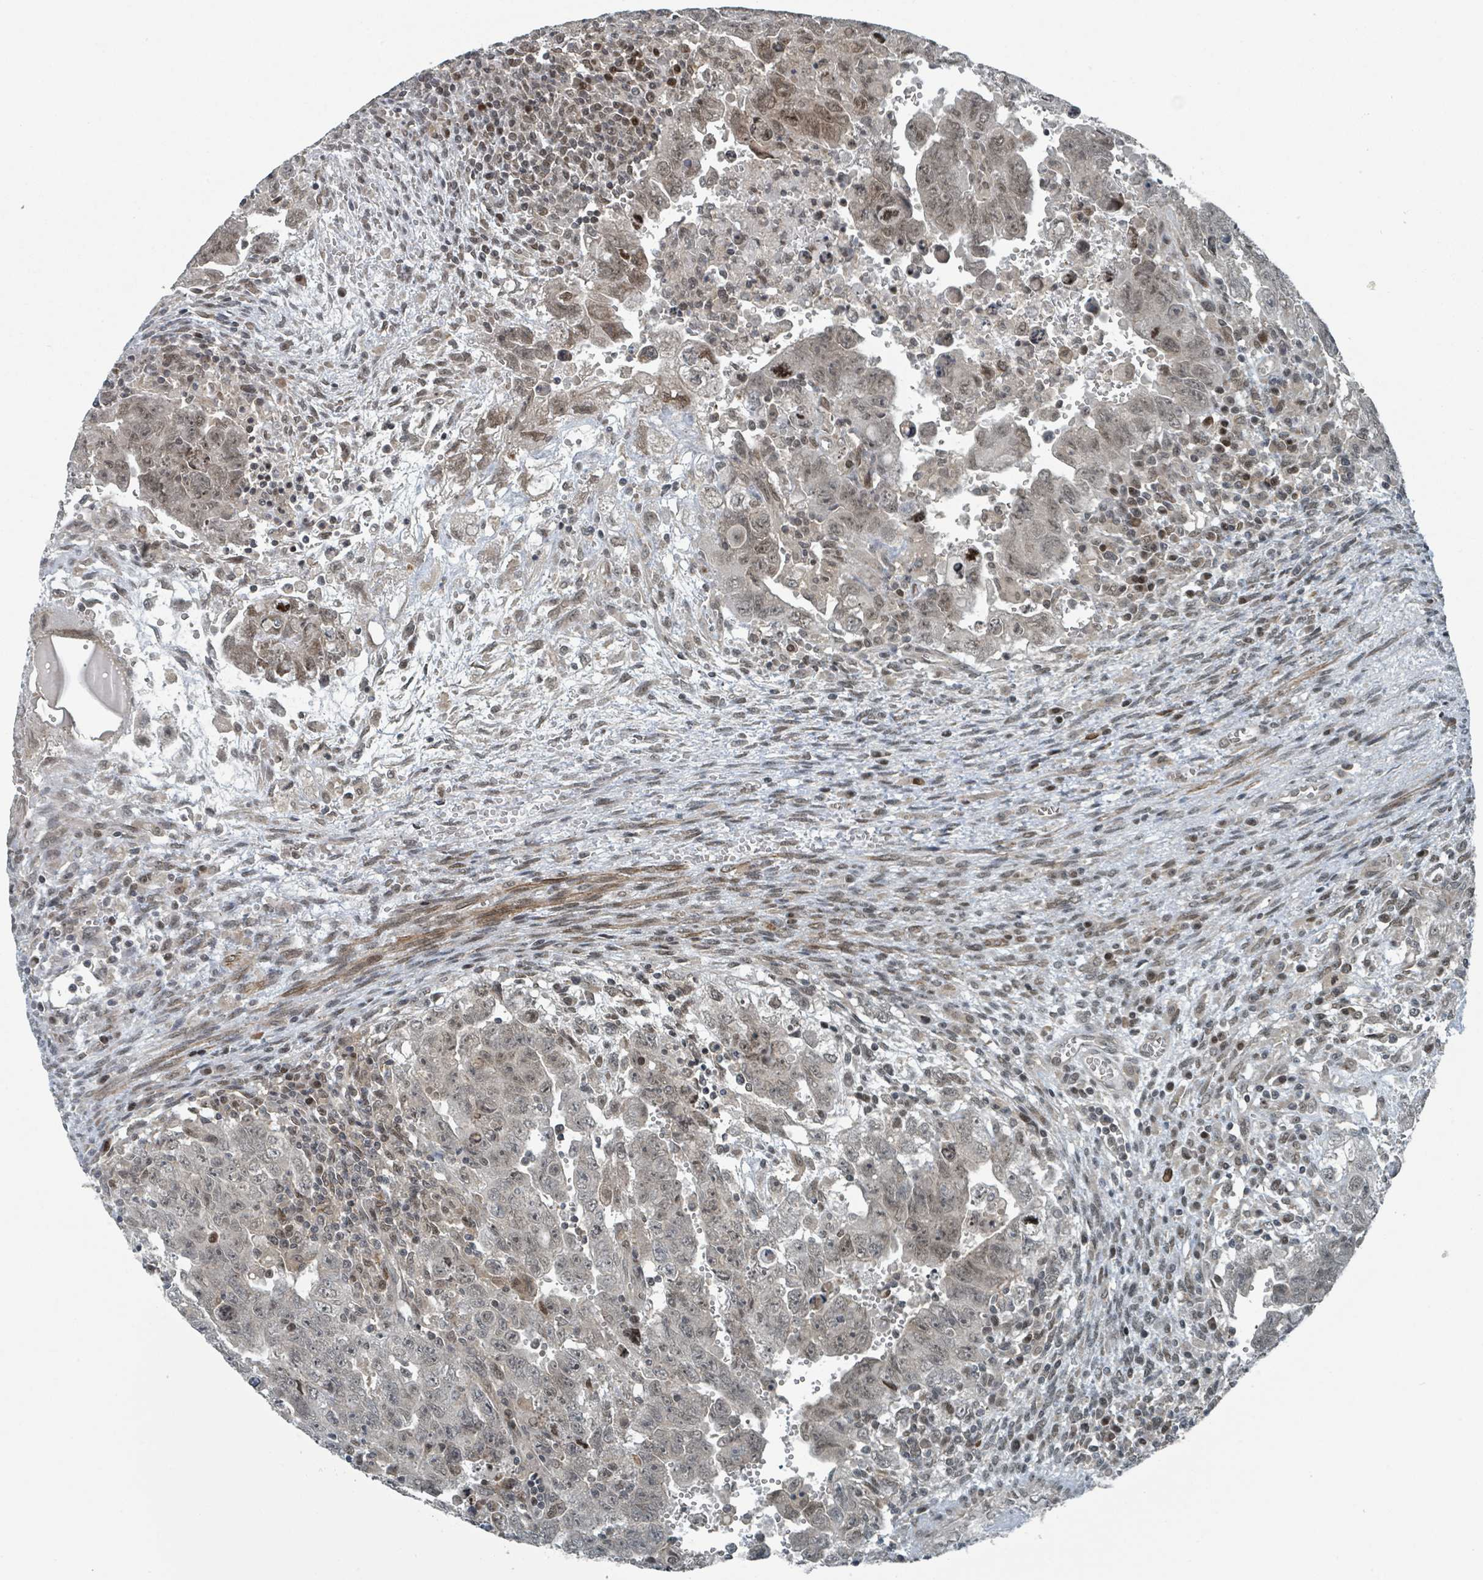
{"staining": {"intensity": "moderate", "quantity": "<25%", "location": "cytoplasmic/membranous,nuclear"}, "tissue": "testis cancer", "cell_type": "Tumor cells", "image_type": "cancer", "snomed": [{"axis": "morphology", "description": "Carcinoma, Embryonal, NOS"}, {"axis": "topography", "description": "Testis"}], "caption": "Testis embryonal carcinoma was stained to show a protein in brown. There is low levels of moderate cytoplasmic/membranous and nuclear expression in approximately <25% of tumor cells.", "gene": "PHIP", "patient": {"sex": "male", "age": 28}}